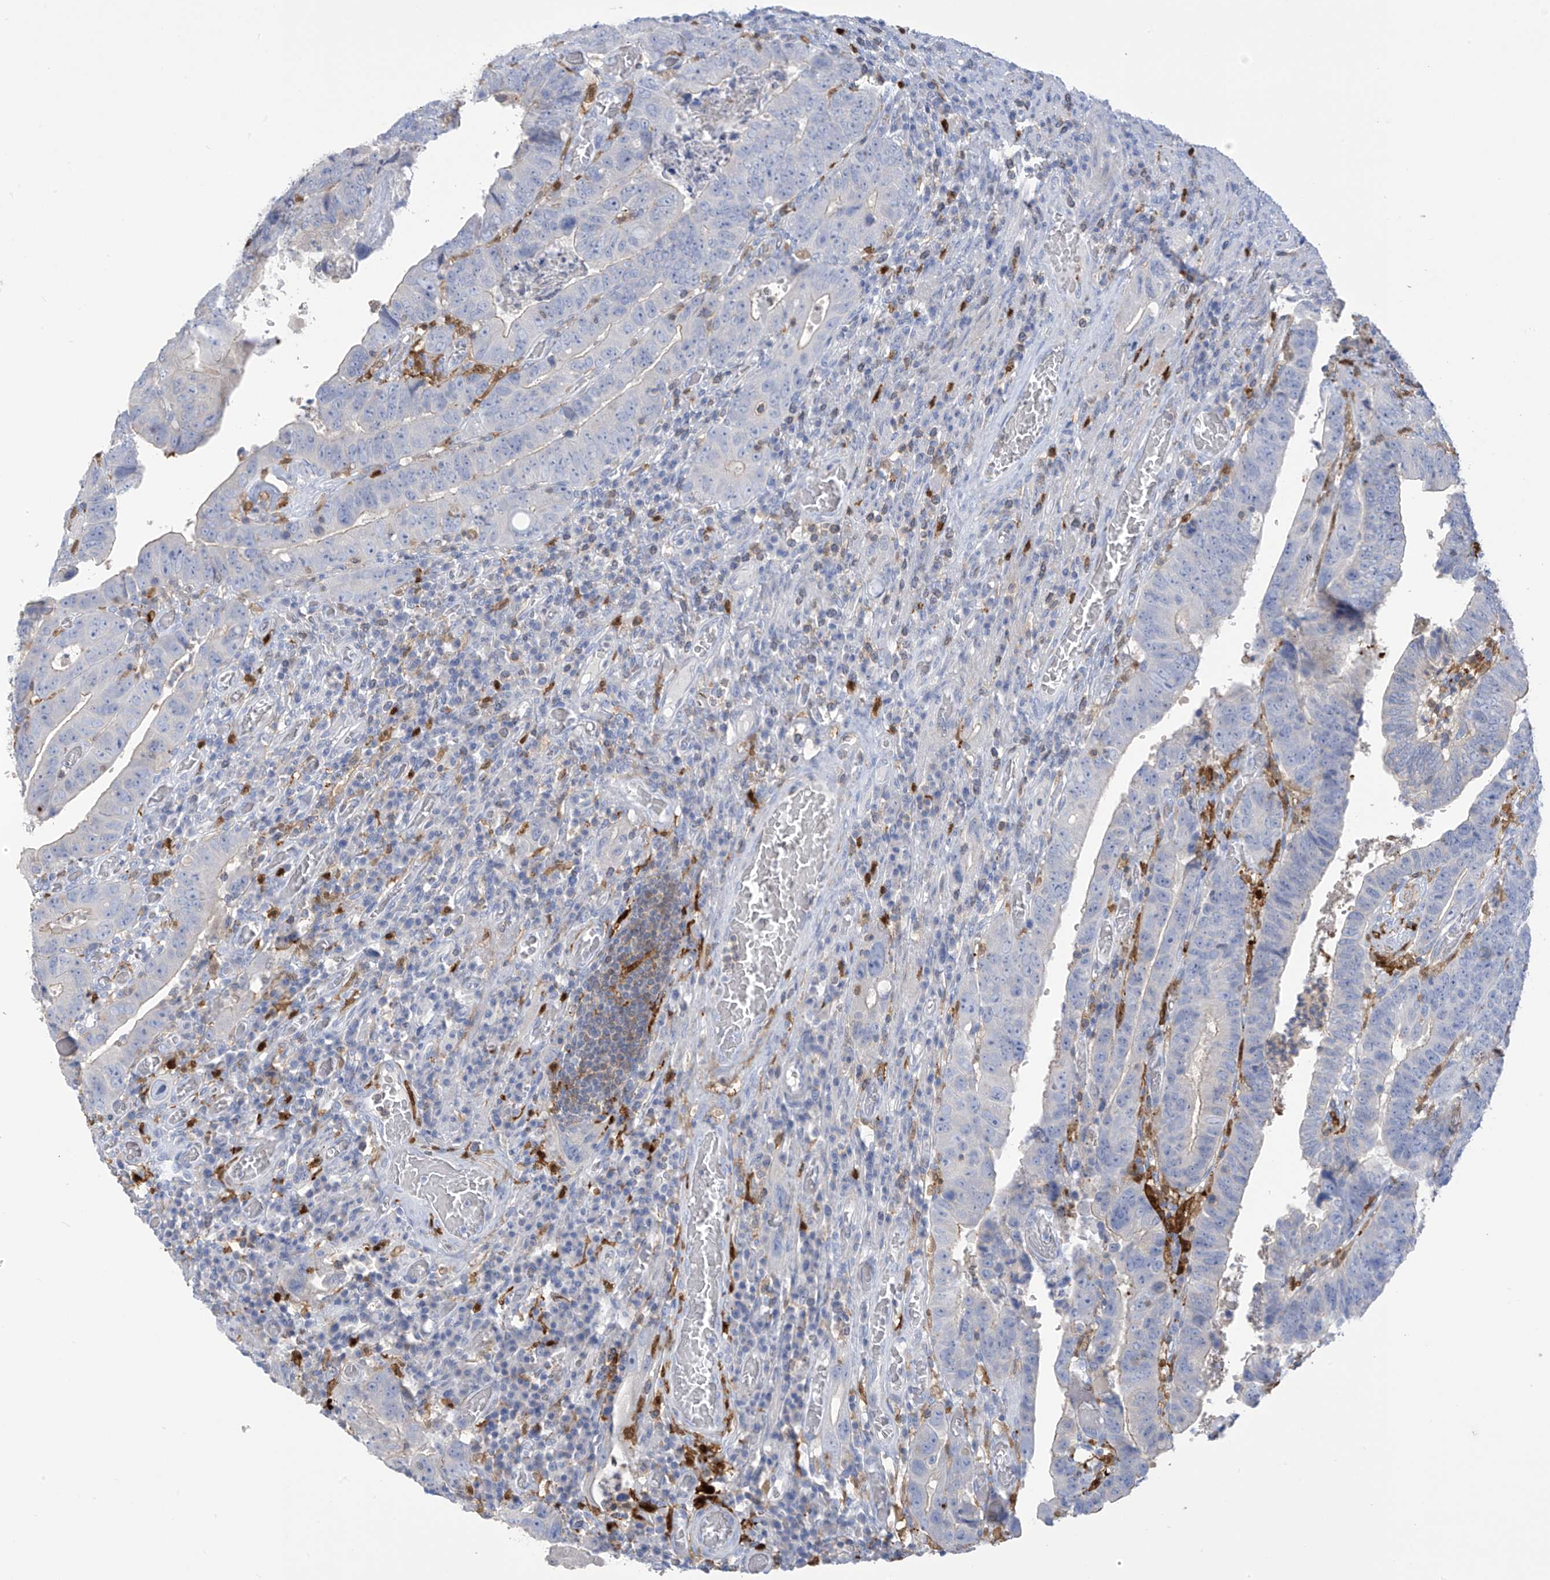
{"staining": {"intensity": "negative", "quantity": "none", "location": "none"}, "tissue": "colorectal cancer", "cell_type": "Tumor cells", "image_type": "cancer", "snomed": [{"axis": "morphology", "description": "Normal tissue, NOS"}, {"axis": "morphology", "description": "Adenocarcinoma, NOS"}, {"axis": "topography", "description": "Rectum"}], "caption": "Histopathology image shows no significant protein positivity in tumor cells of colorectal adenocarcinoma. (DAB (3,3'-diaminobenzidine) immunohistochemistry, high magnification).", "gene": "TRMT2B", "patient": {"sex": "female", "age": 65}}